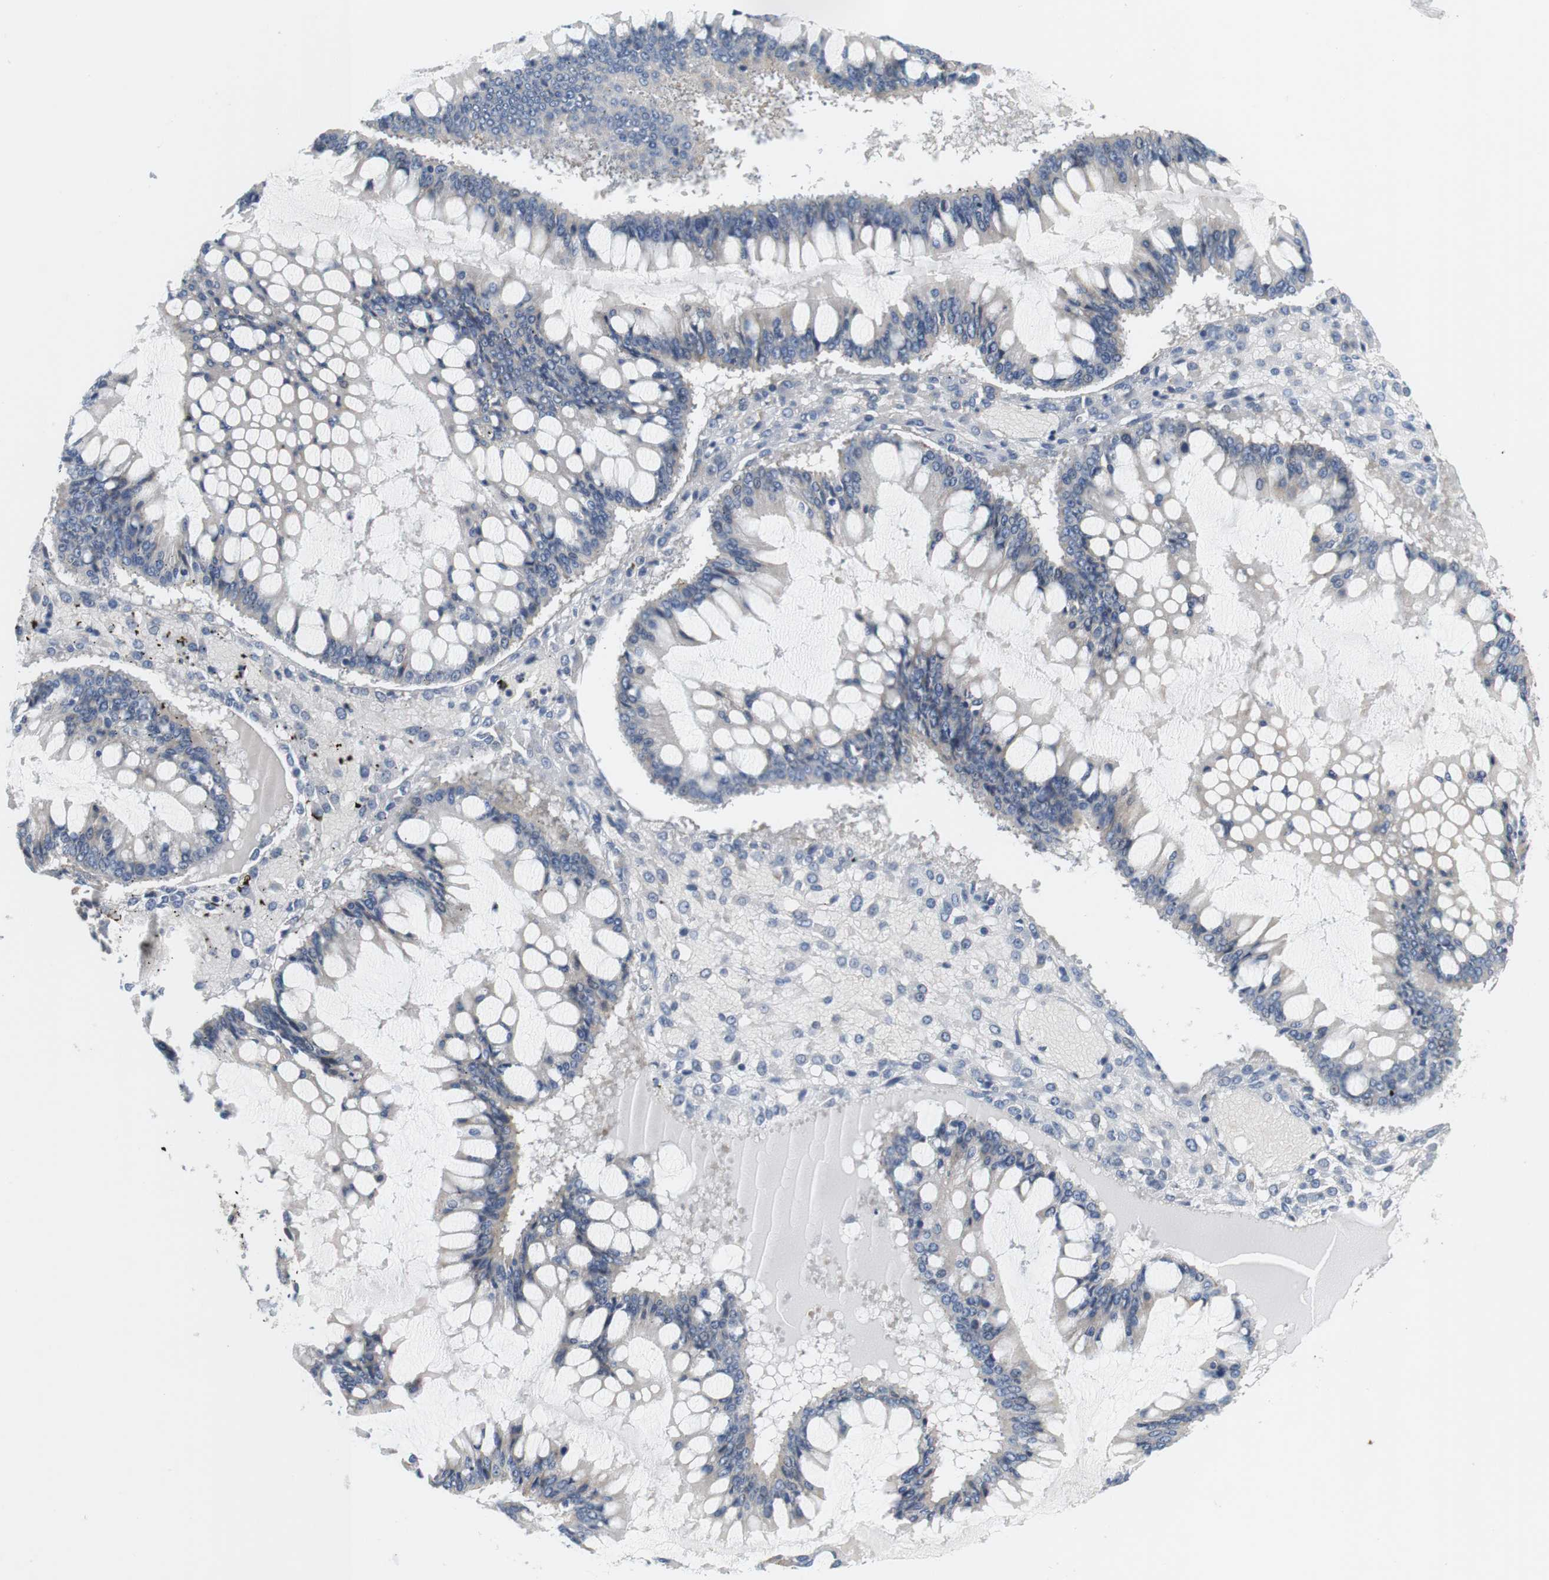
{"staining": {"intensity": "negative", "quantity": "none", "location": "none"}, "tissue": "ovarian cancer", "cell_type": "Tumor cells", "image_type": "cancer", "snomed": [{"axis": "morphology", "description": "Cystadenocarcinoma, mucinous, NOS"}, {"axis": "topography", "description": "Ovary"}], "caption": "High magnification brightfield microscopy of ovarian cancer stained with DAB (brown) and counterstained with hematoxylin (blue): tumor cells show no significant expression.", "gene": "SLC30A1", "patient": {"sex": "female", "age": 73}}